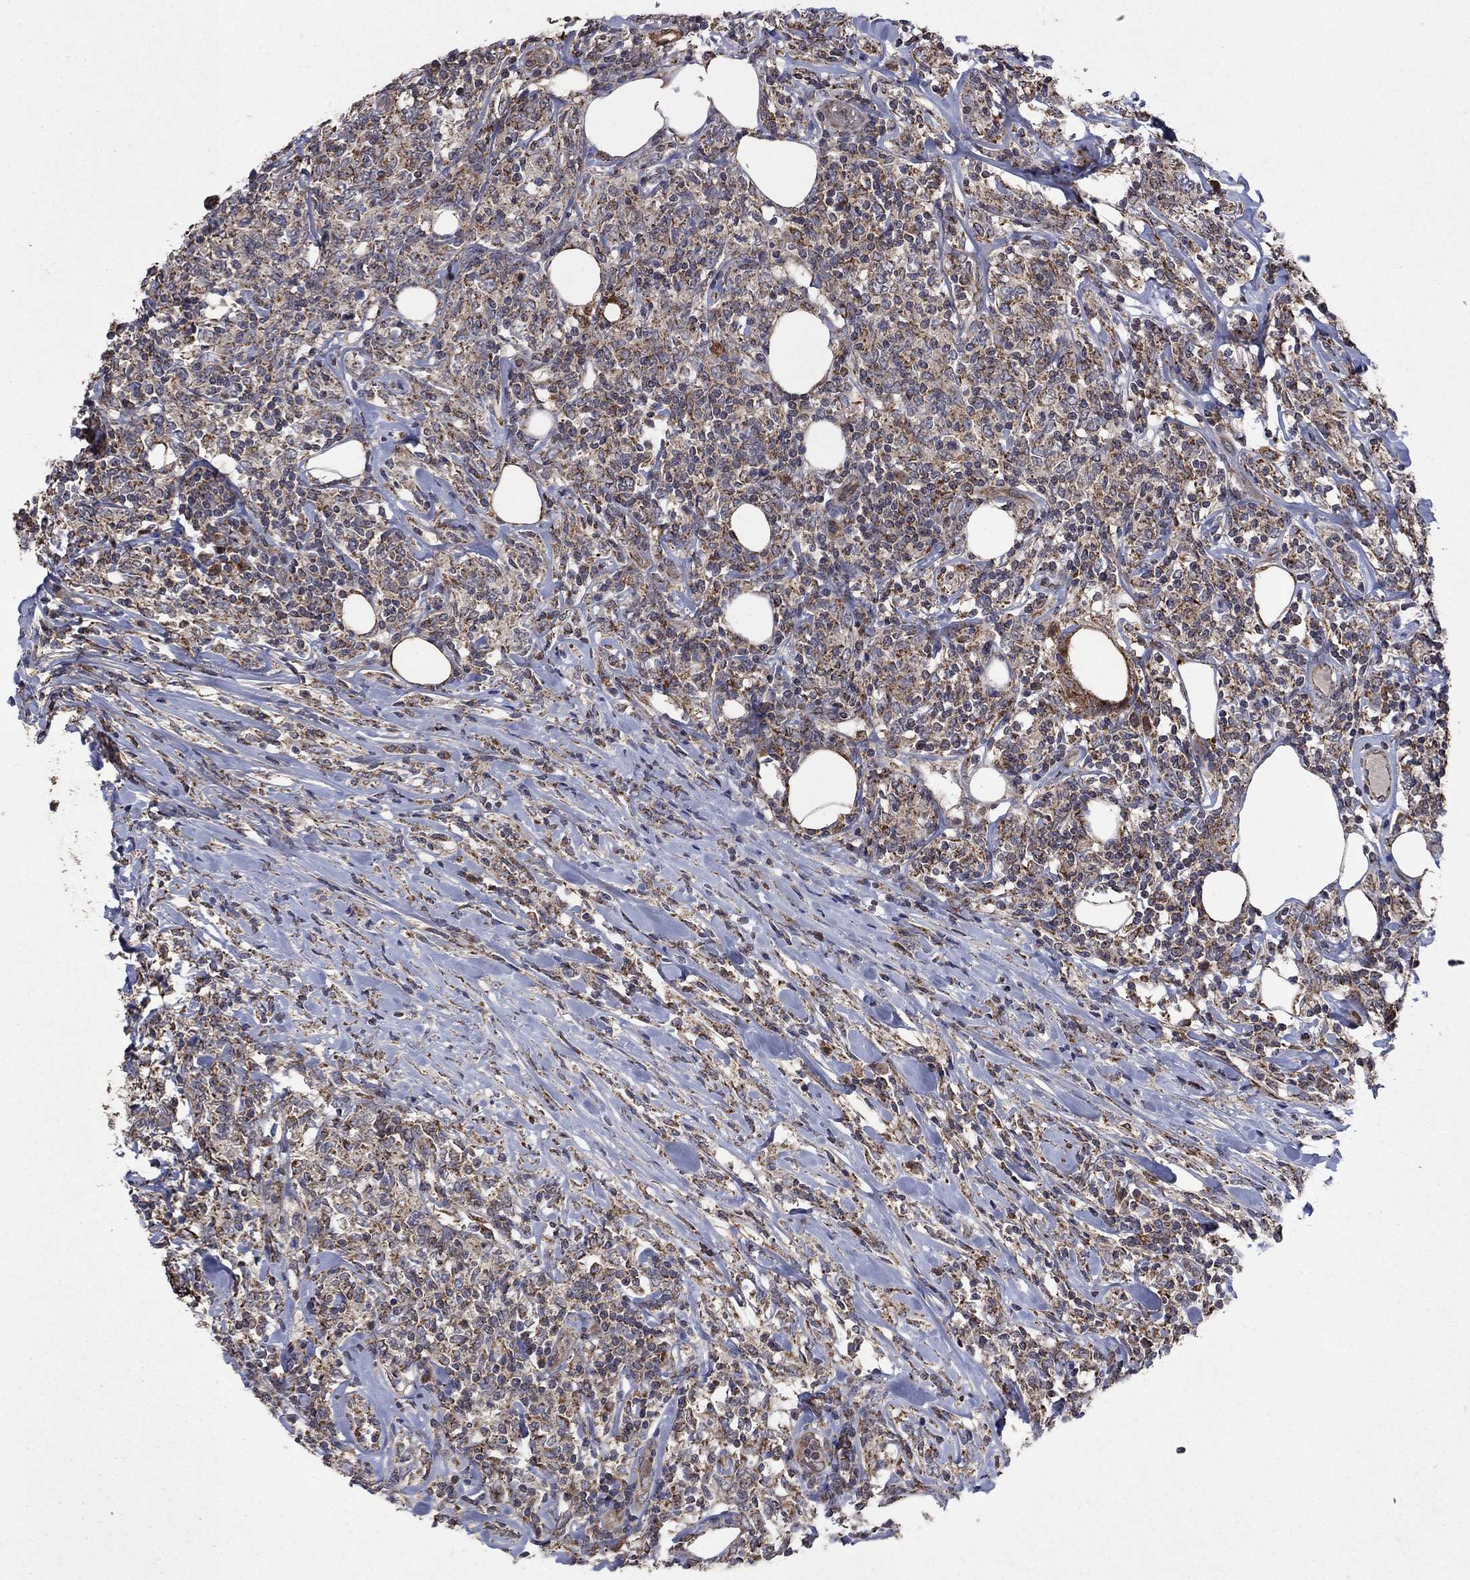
{"staining": {"intensity": "moderate", "quantity": "25%-75%", "location": "cytoplasmic/membranous"}, "tissue": "lymphoma", "cell_type": "Tumor cells", "image_type": "cancer", "snomed": [{"axis": "morphology", "description": "Malignant lymphoma, non-Hodgkin's type, High grade"}, {"axis": "topography", "description": "Lymph node"}], "caption": "Brown immunohistochemical staining in human malignant lymphoma, non-Hodgkin's type (high-grade) exhibits moderate cytoplasmic/membranous positivity in approximately 25%-75% of tumor cells.", "gene": "DPH1", "patient": {"sex": "female", "age": 84}}